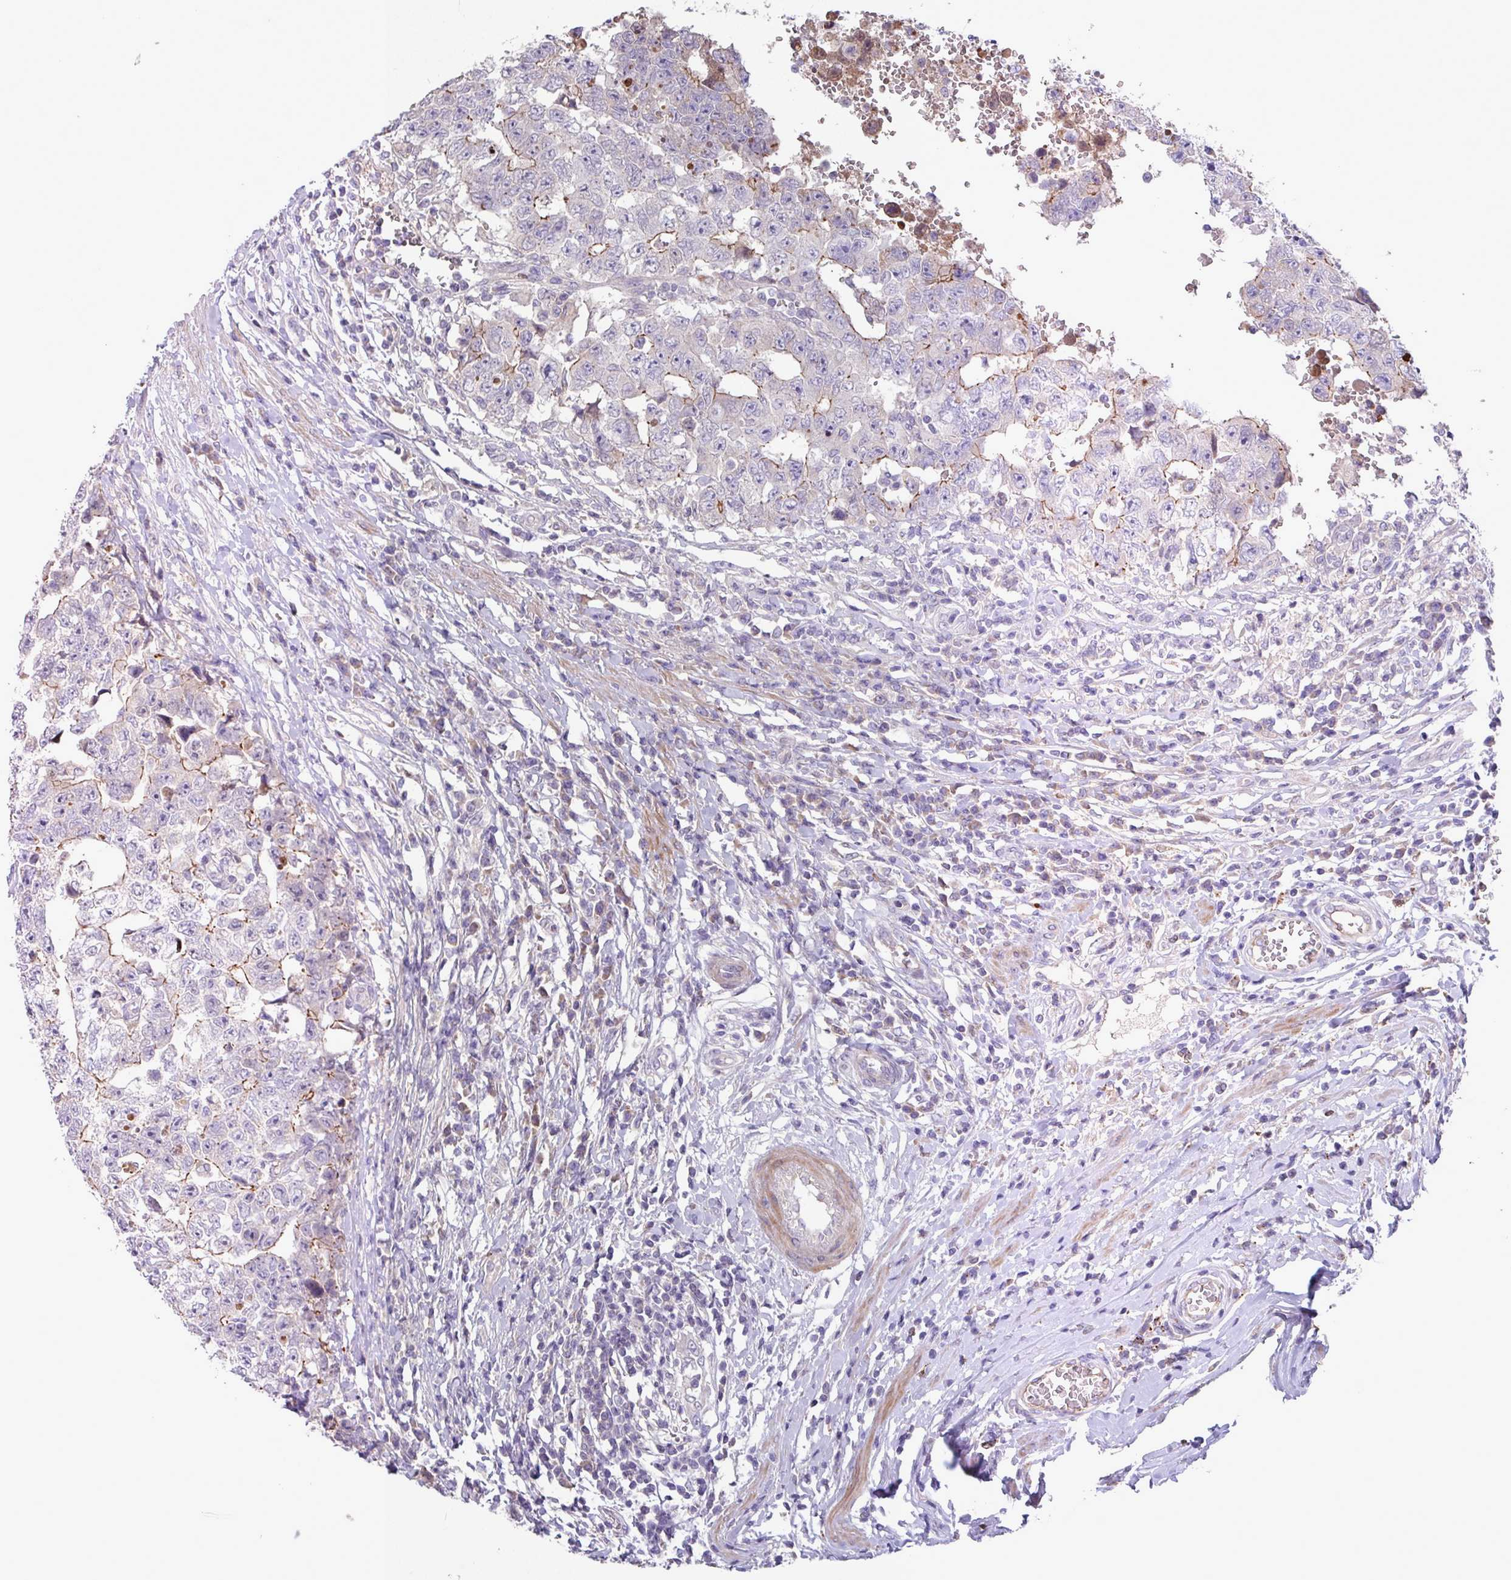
{"staining": {"intensity": "weak", "quantity": "<25%", "location": "cytoplasmic/membranous"}, "tissue": "testis cancer", "cell_type": "Tumor cells", "image_type": "cancer", "snomed": [{"axis": "morphology", "description": "Carcinoma, Embryonal, NOS"}, {"axis": "topography", "description": "Testis"}], "caption": "IHC micrograph of testis cancer (embryonal carcinoma) stained for a protein (brown), which reveals no expression in tumor cells. Nuclei are stained in blue.", "gene": "IQCJ", "patient": {"sex": "male", "age": 25}}